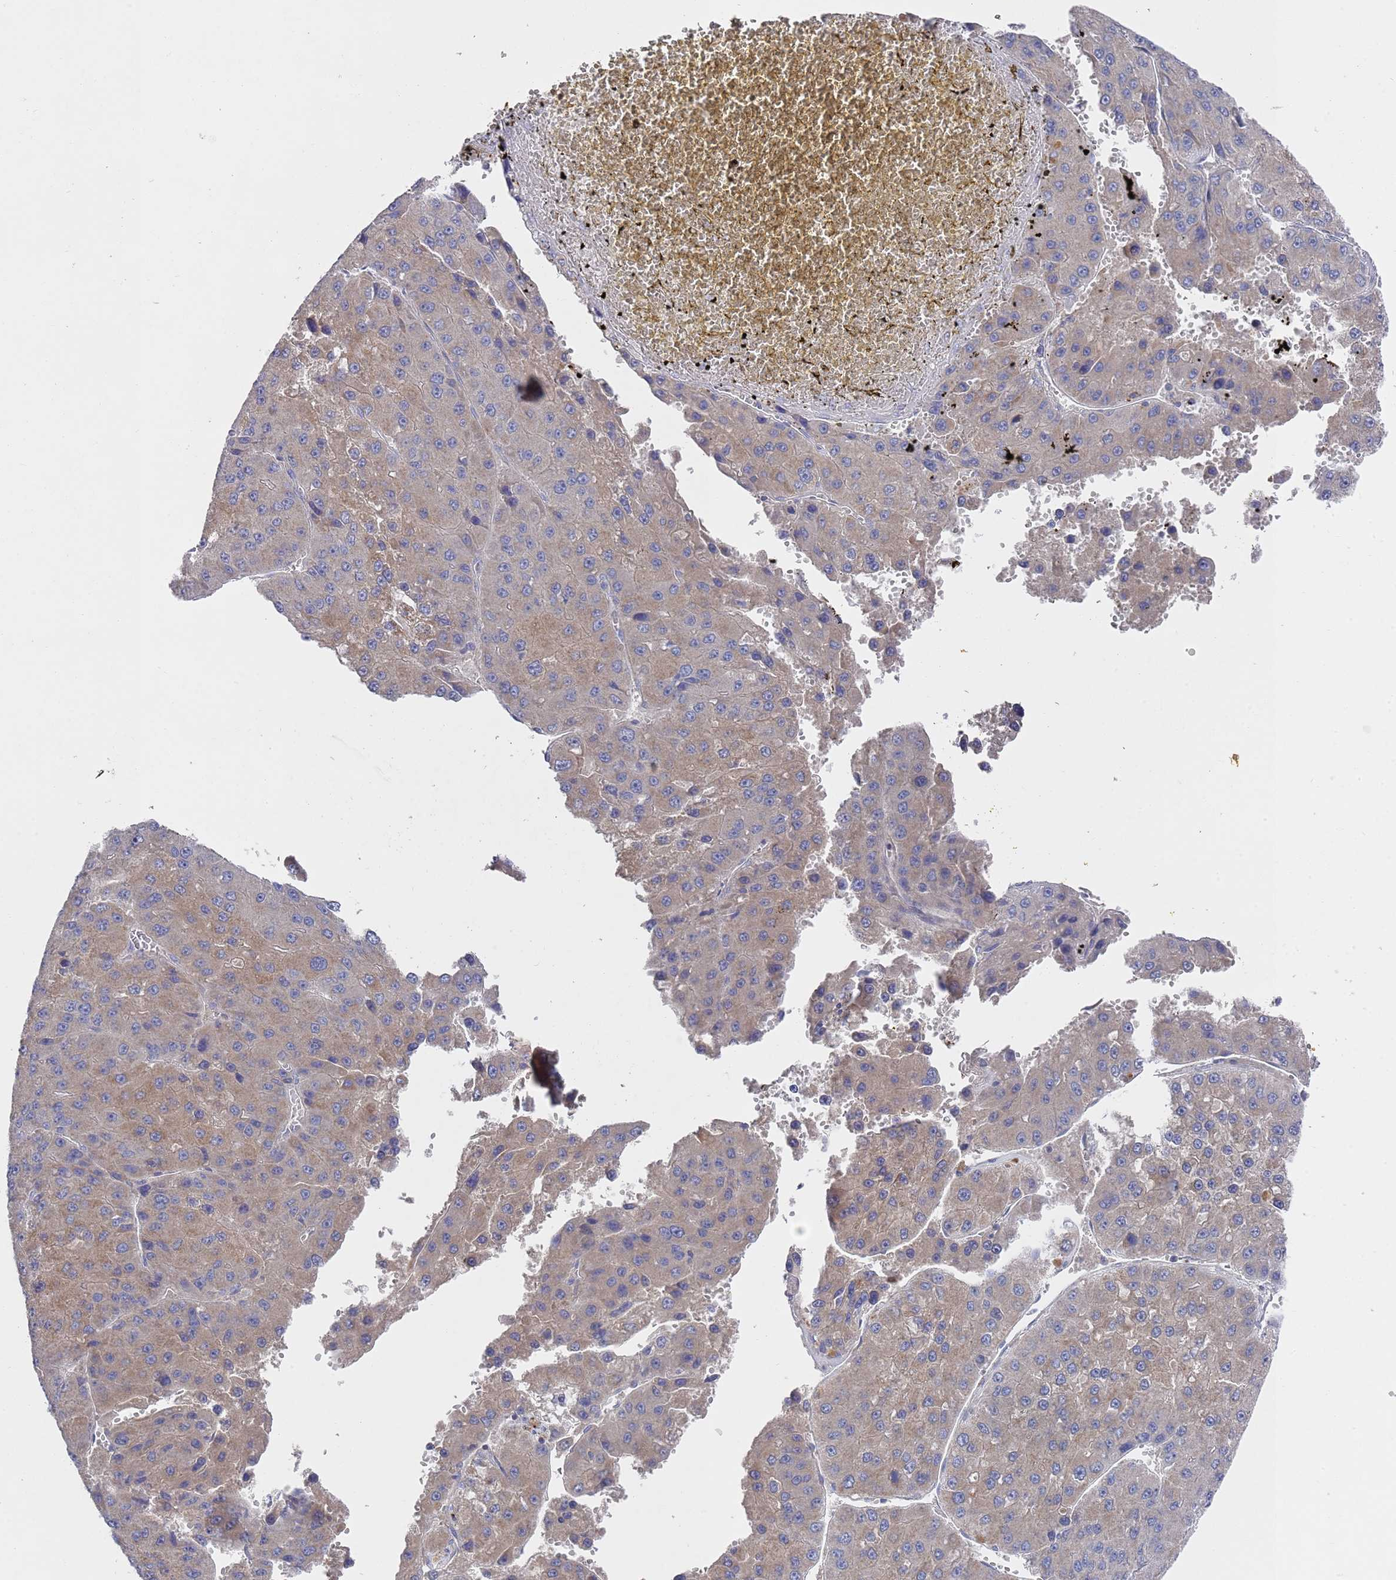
{"staining": {"intensity": "weak", "quantity": "25%-75%", "location": "cytoplasmic/membranous"}, "tissue": "liver cancer", "cell_type": "Tumor cells", "image_type": "cancer", "snomed": [{"axis": "morphology", "description": "Carcinoma, Hepatocellular, NOS"}, {"axis": "topography", "description": "Liver"}], "caption": "The histopathology image exhibits immunohistochemical staining of liver cancer (hepatocellular carcinoma). There is weak cytoplasmic/membranous staining is seen in about 25%-75% of tumor cells.", "gene": "NPEPPS", "patient": {"sex": "female", "age": 73}}